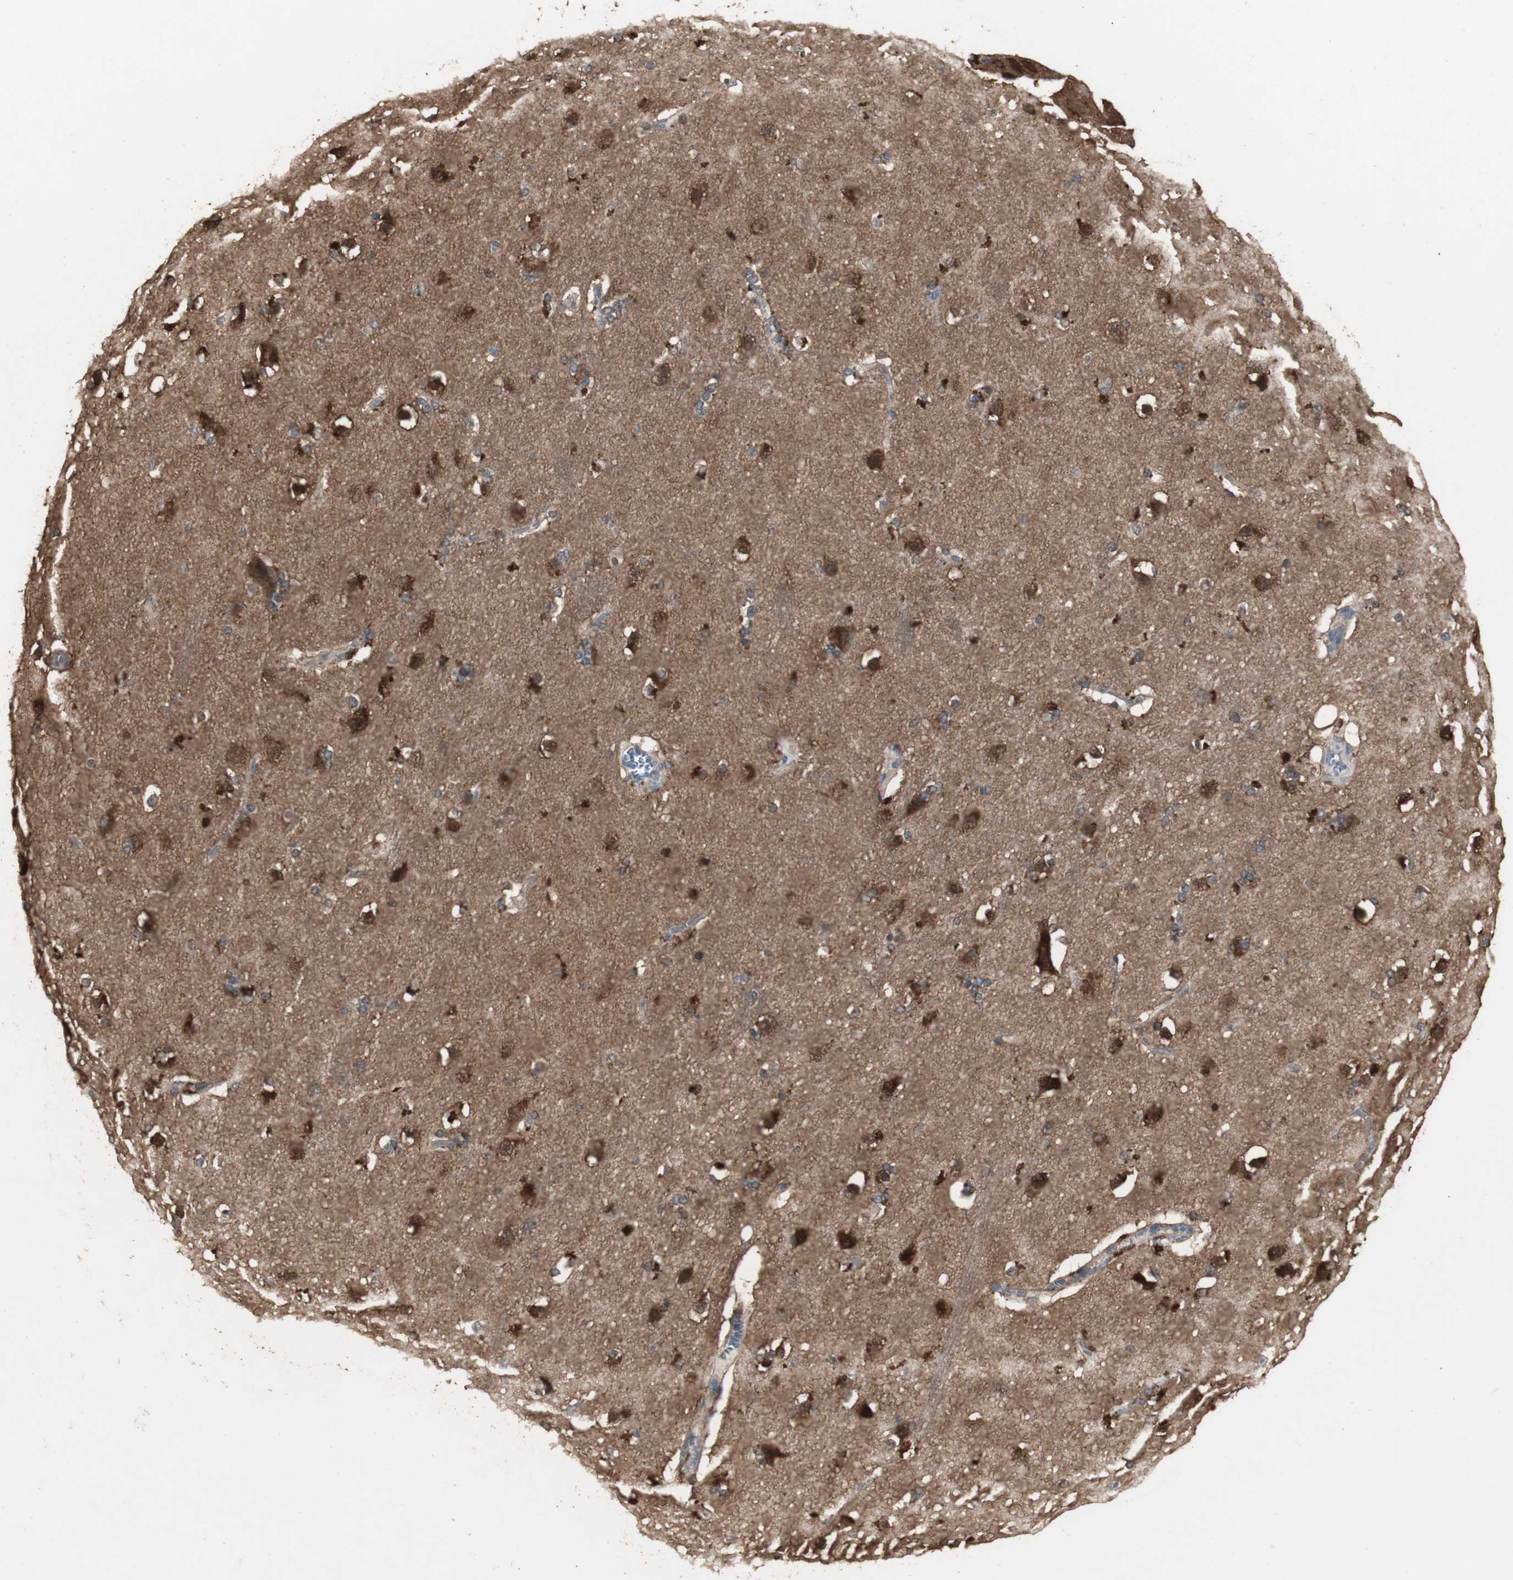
{"staining": {"intensity": "strong", "quantity": "25%-75%", "location": "cytoplasmic/membranous"}, "tissue": "caudate", "cell_type": "Glial cells", "image_type": "normal", "snomed": [{"axis": "morphology", "description": "Normal tissue, NOS"}, {"axis": "topography", "description": "Lateral ventricle wall"}], "caption": "A brown stain highlights strong cytoplasmic/membranous positivity of a protein in glial cells of unremarkable human caudate. (DAB (3,3'-diaminobenzidine) IHC, brown staining for protein, blue staining for nuclei).", "gene": "HPRT1", "patient": {"sex": "female", "age": 19}}